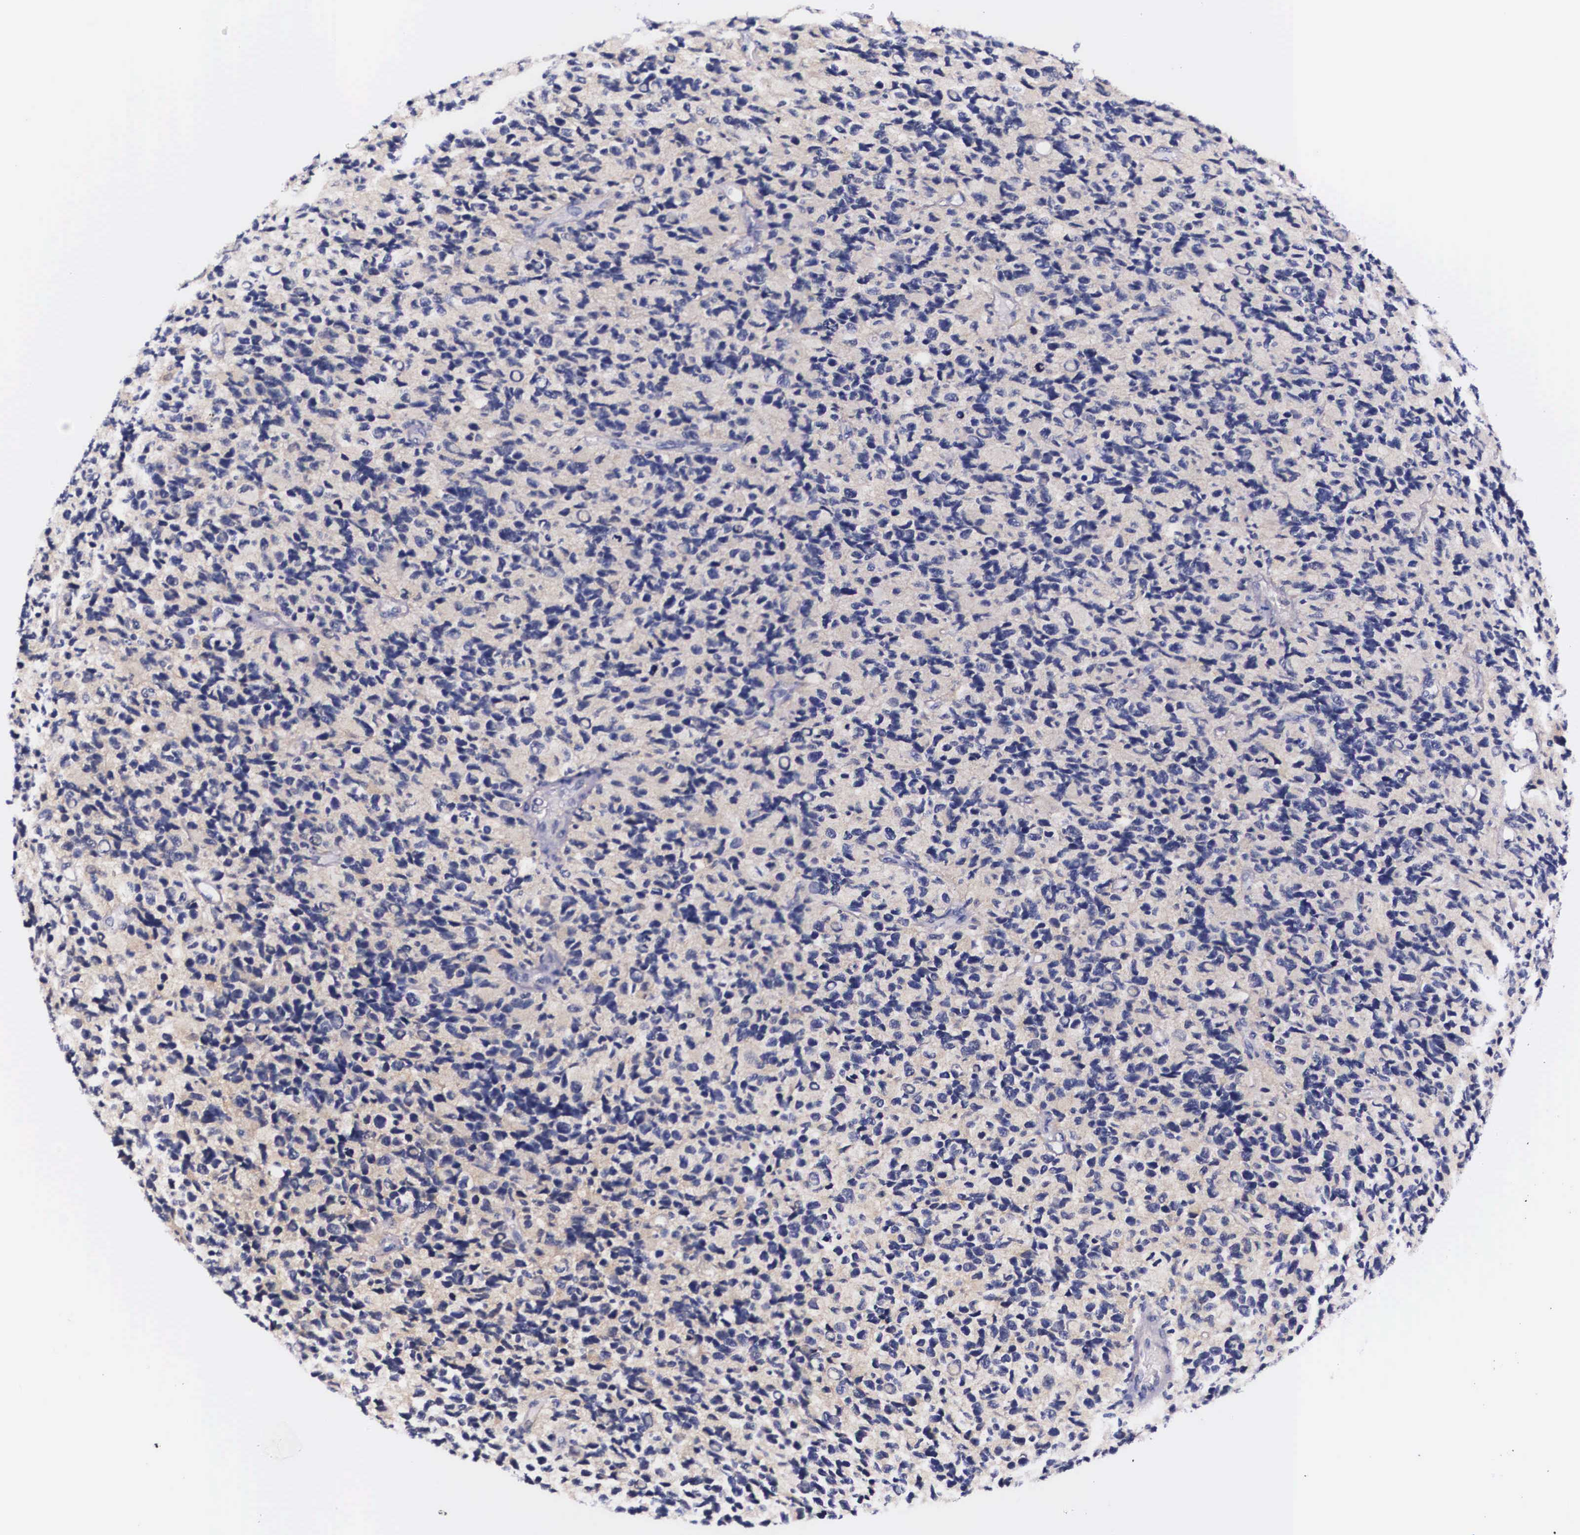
{"staining": {"intensity": "negative", "quantity": "none", "location": "none"}, "tissue": "glioma", "cell_type": "Tumor cells", "image_type": "cancer", "snomed": [{"axis": "morphology", "description": "Glioma, malignant, High grade"}, {"axis": "topography", "description": "Brain"}], "caption": "Histopathology image shows no significant protein expression in tumor cells of malignant glioma (high-grade).", "gene": "PHETA2", "patient": {"sex": "male", "age": 77}}